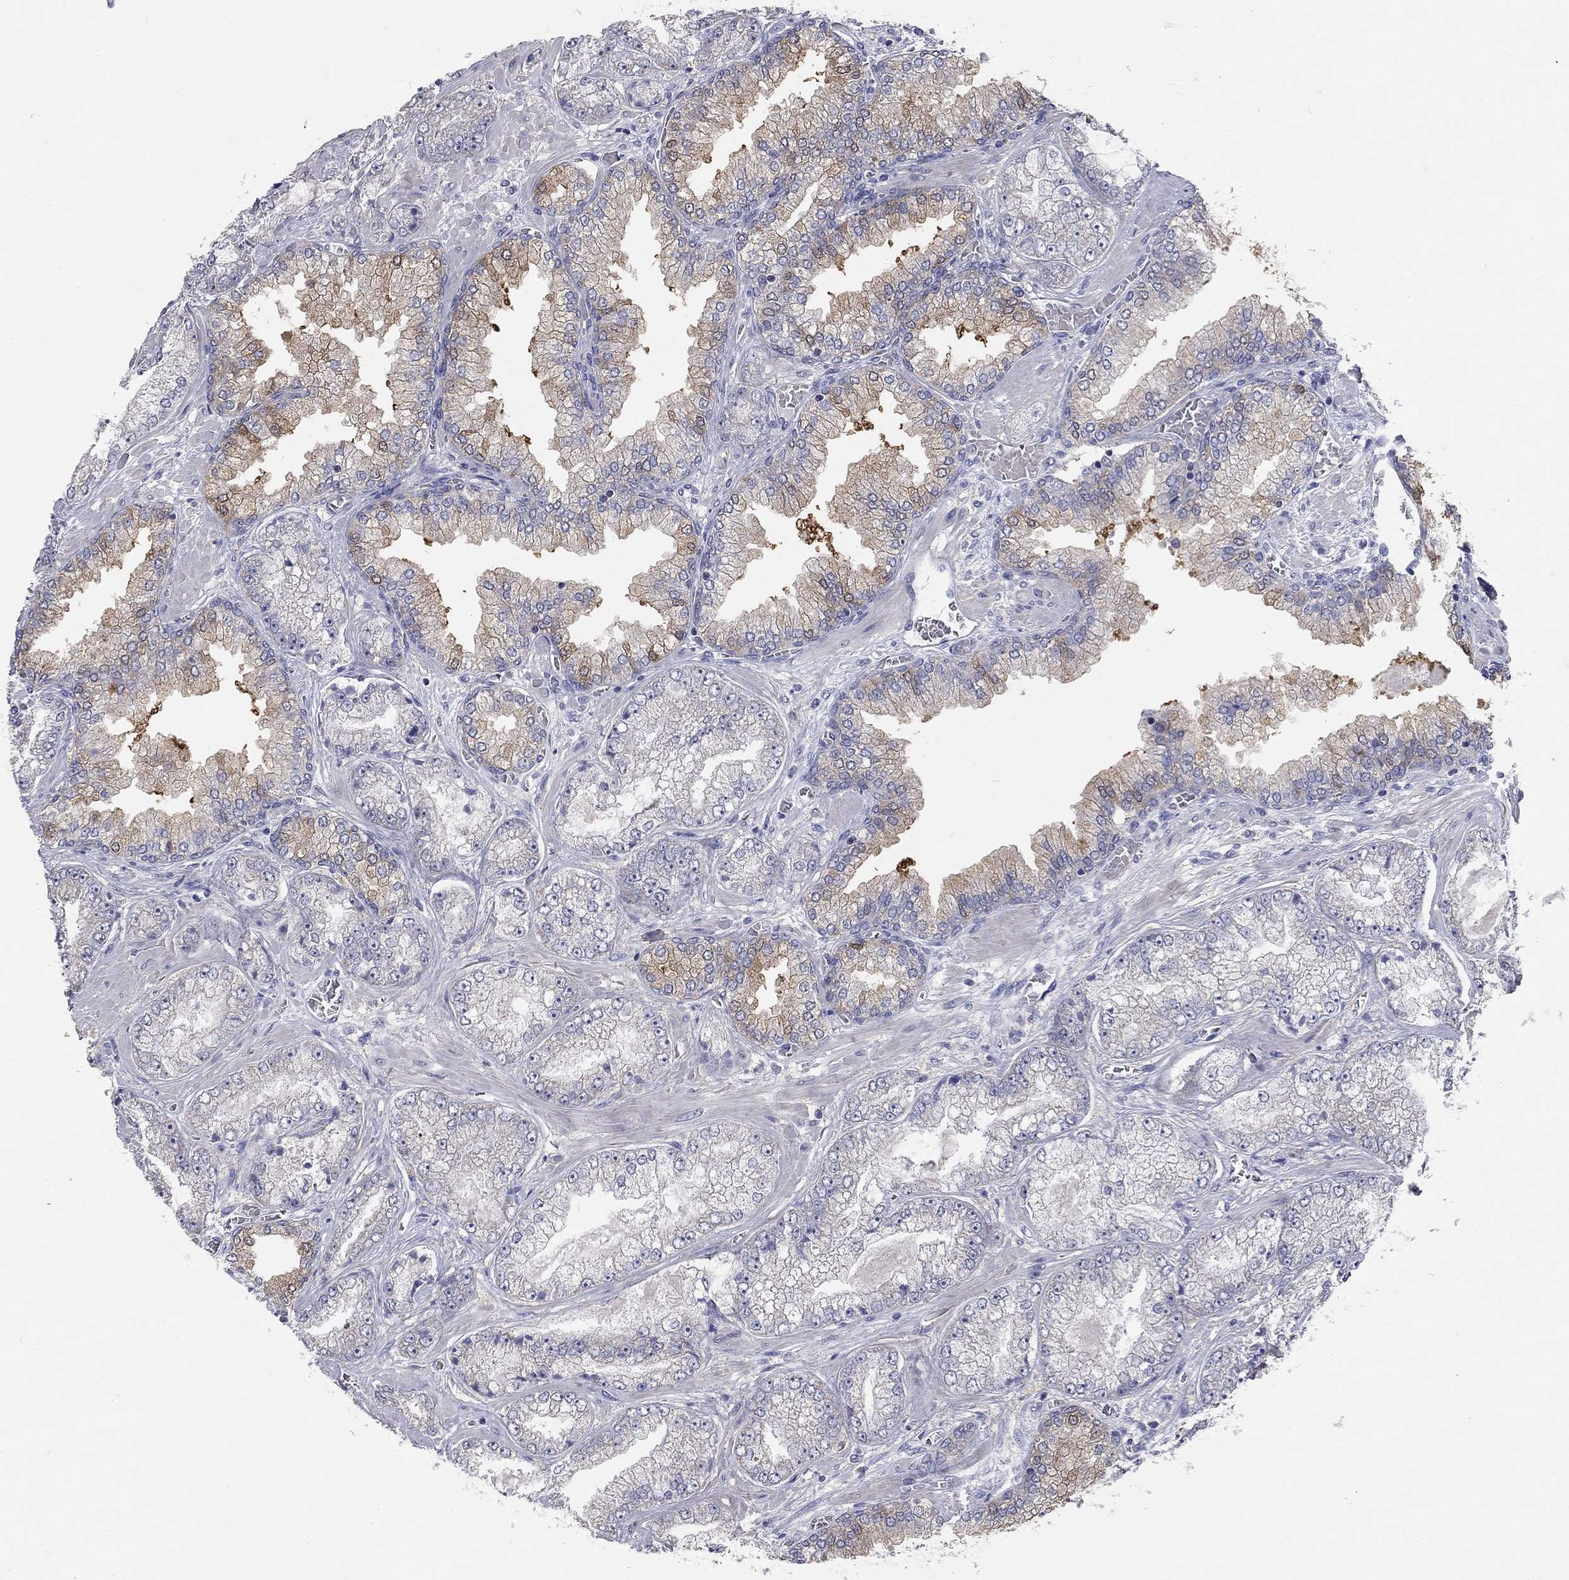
{"staining": {"intensity": "weak", "quantity": "25%-75%", "location": "cytoplasmic/membranous"}, "tissue": "prostate cancer", "cell_type": "Tumor cells", "image_type": "cancer", "snomed": [{"axis": "morphology", "description": "Adenocarcinoma, Low grade"}, {"axis": "topography", "description": "Prostate"}], "caption": "IHC staining of low-grade adenocarcinoma (prostate), which shows low levels of weak cytoplasmic/membranous positivity in approximately 25%-75% of tumor cells indicating weak cytoplasmic/membranous protein staining. The staining was performed using DAB (3,3'-diaminobenzidine) (brown) for protein detection and nuclei were counterstained in hematoxylin (blue).", "gene": "CFAP161", "patient": {"sex": "male", "age": 57}}